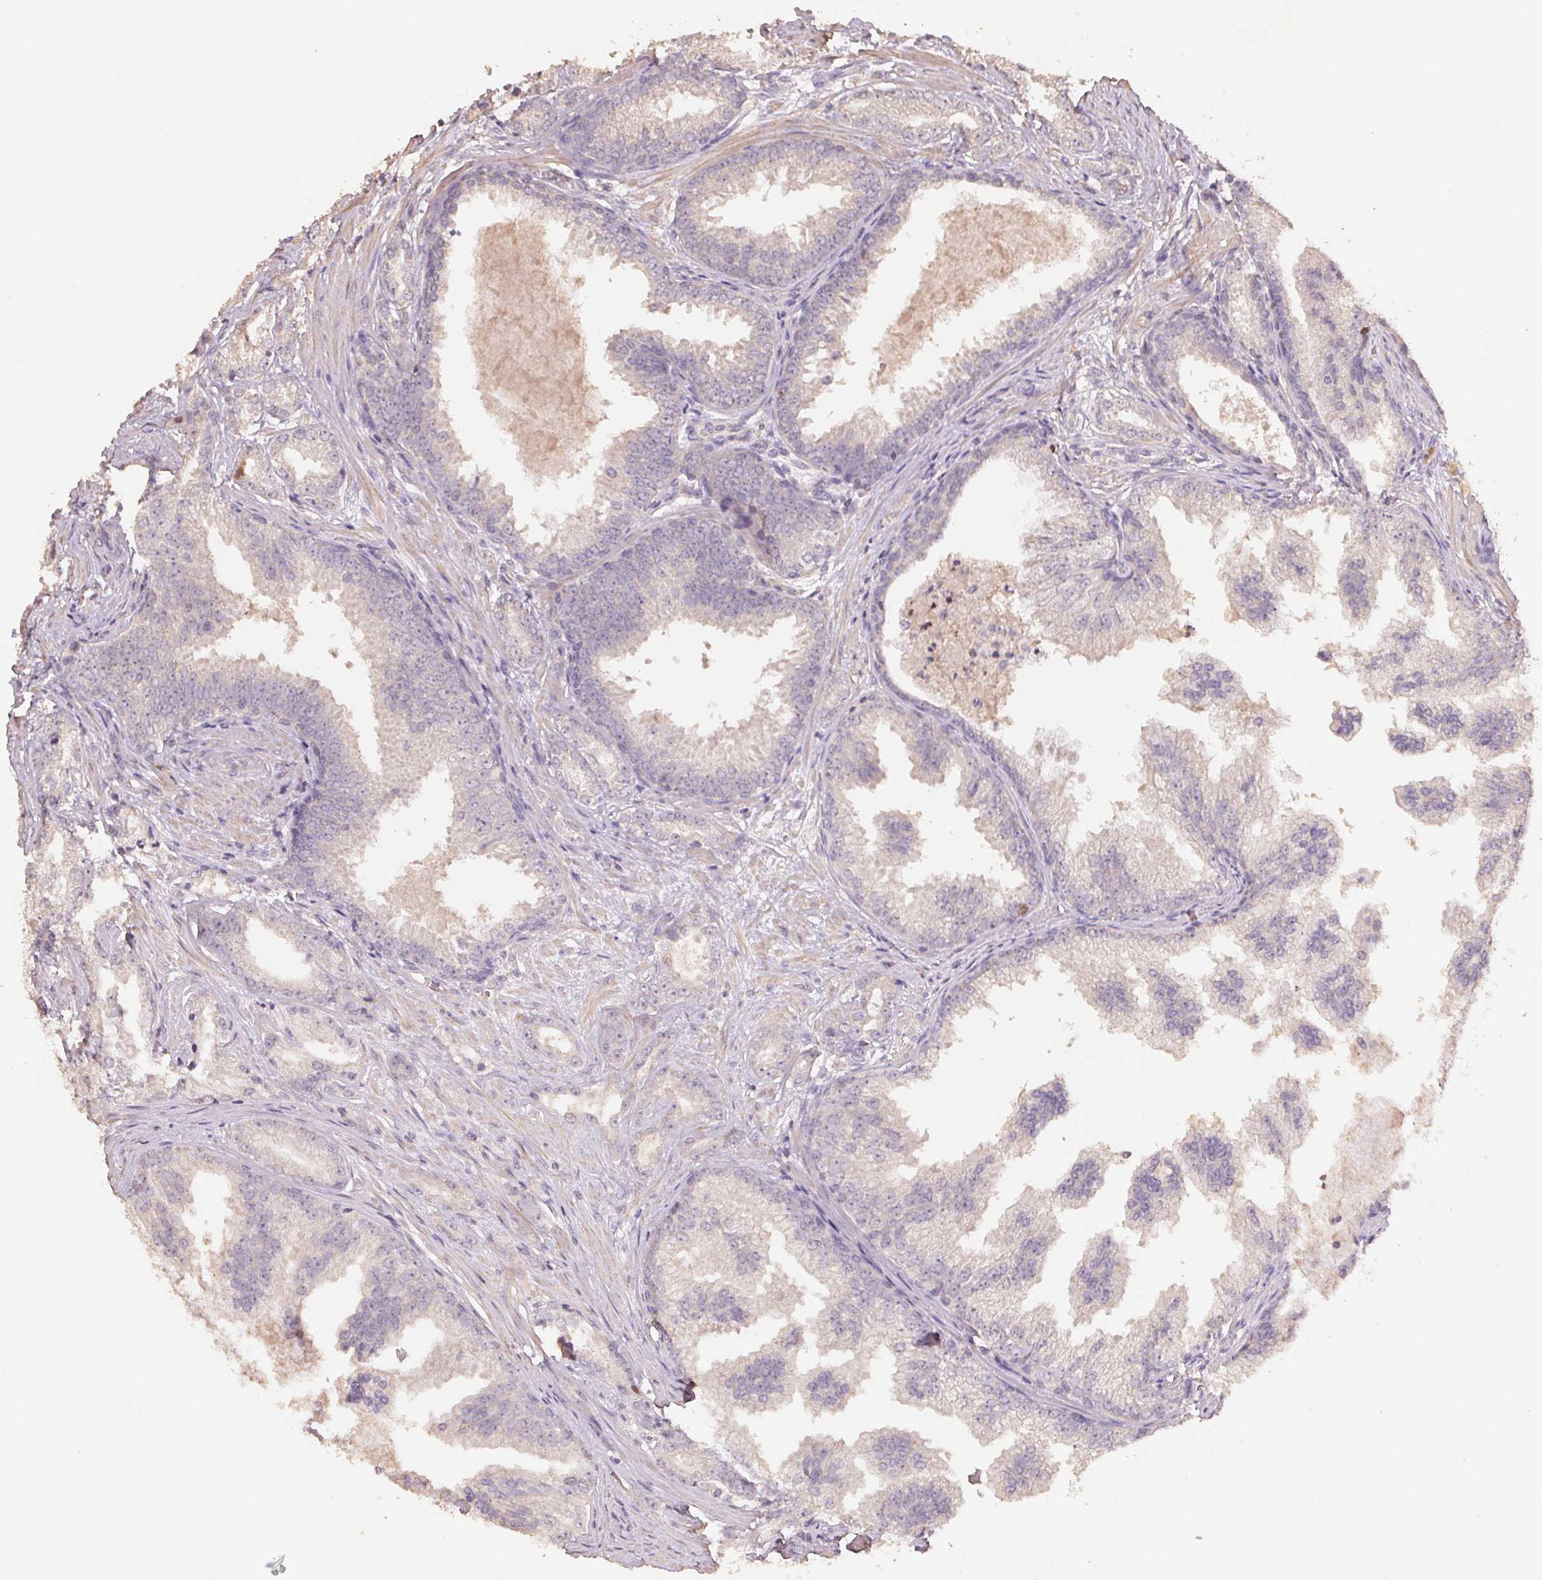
{"staining": {"intensity": "negative", "quantity": "none", "location": "none"}, "tissue": "prostate cancer", "cell_type": "Tumor cells", "image_type": "cancer", "snomed": [{"axis": "morphology", "description": "Adenocarcinoma, Low grade"}, {"axis": "topography", "description": "Prostate"}], "caption": "Immunohistochemistry (IHC) image of prostate adenocarcinoma (low-grade) stained for a protein (brown), which demonstrates no positivity in tumor cells. (Stains: DAB (3,3'-diaminobenzidine) immunohistochemistry (IHC) with hematoxylin counter stain, Microscopy: brightfield microscopy at high magnification).", "gene": "CENPF", "patient": {"sex": "male", "age": 65}}